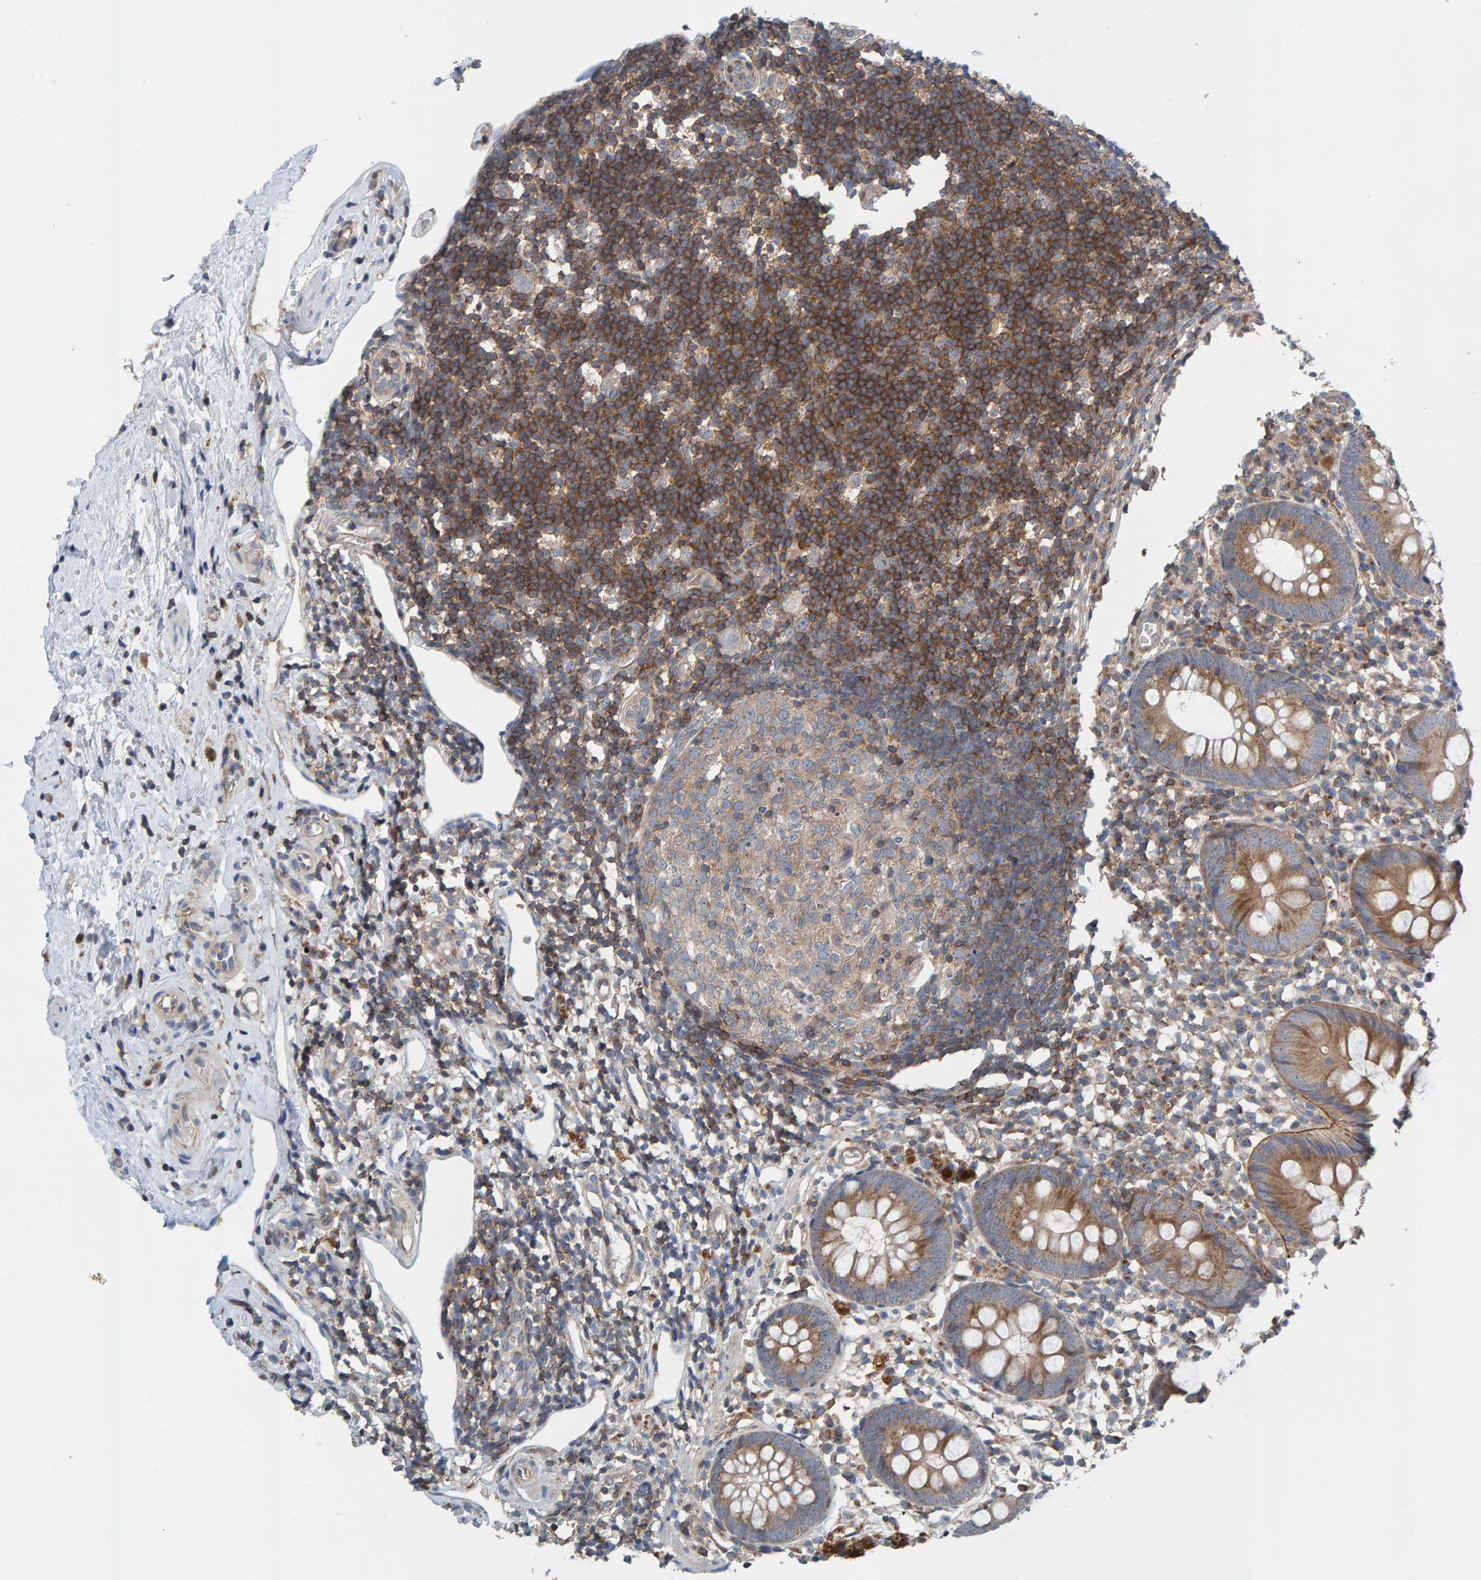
{"staining": {"intensity": "moderate", "quantity": ">75%", "location": "cytoplasmic/membranous"}, "tissue": "appendix", "cell_type": "Glandular cells", "image_type": "normal", "snomed": [{"axis": "morphology", "description": "Normal tissue, NOS"}, {"axis": "topography", "description": "Appendix"}], "caption": "IHC histopathology image of unremarkable appendix stained for a protein (brown), which demonstrates medium levels of moderate cytoplasmic/membranous positivity in approximately >75% of glandular cells.", "gene": "CCM2", "patient": {"sex": "female", "age": 20}}